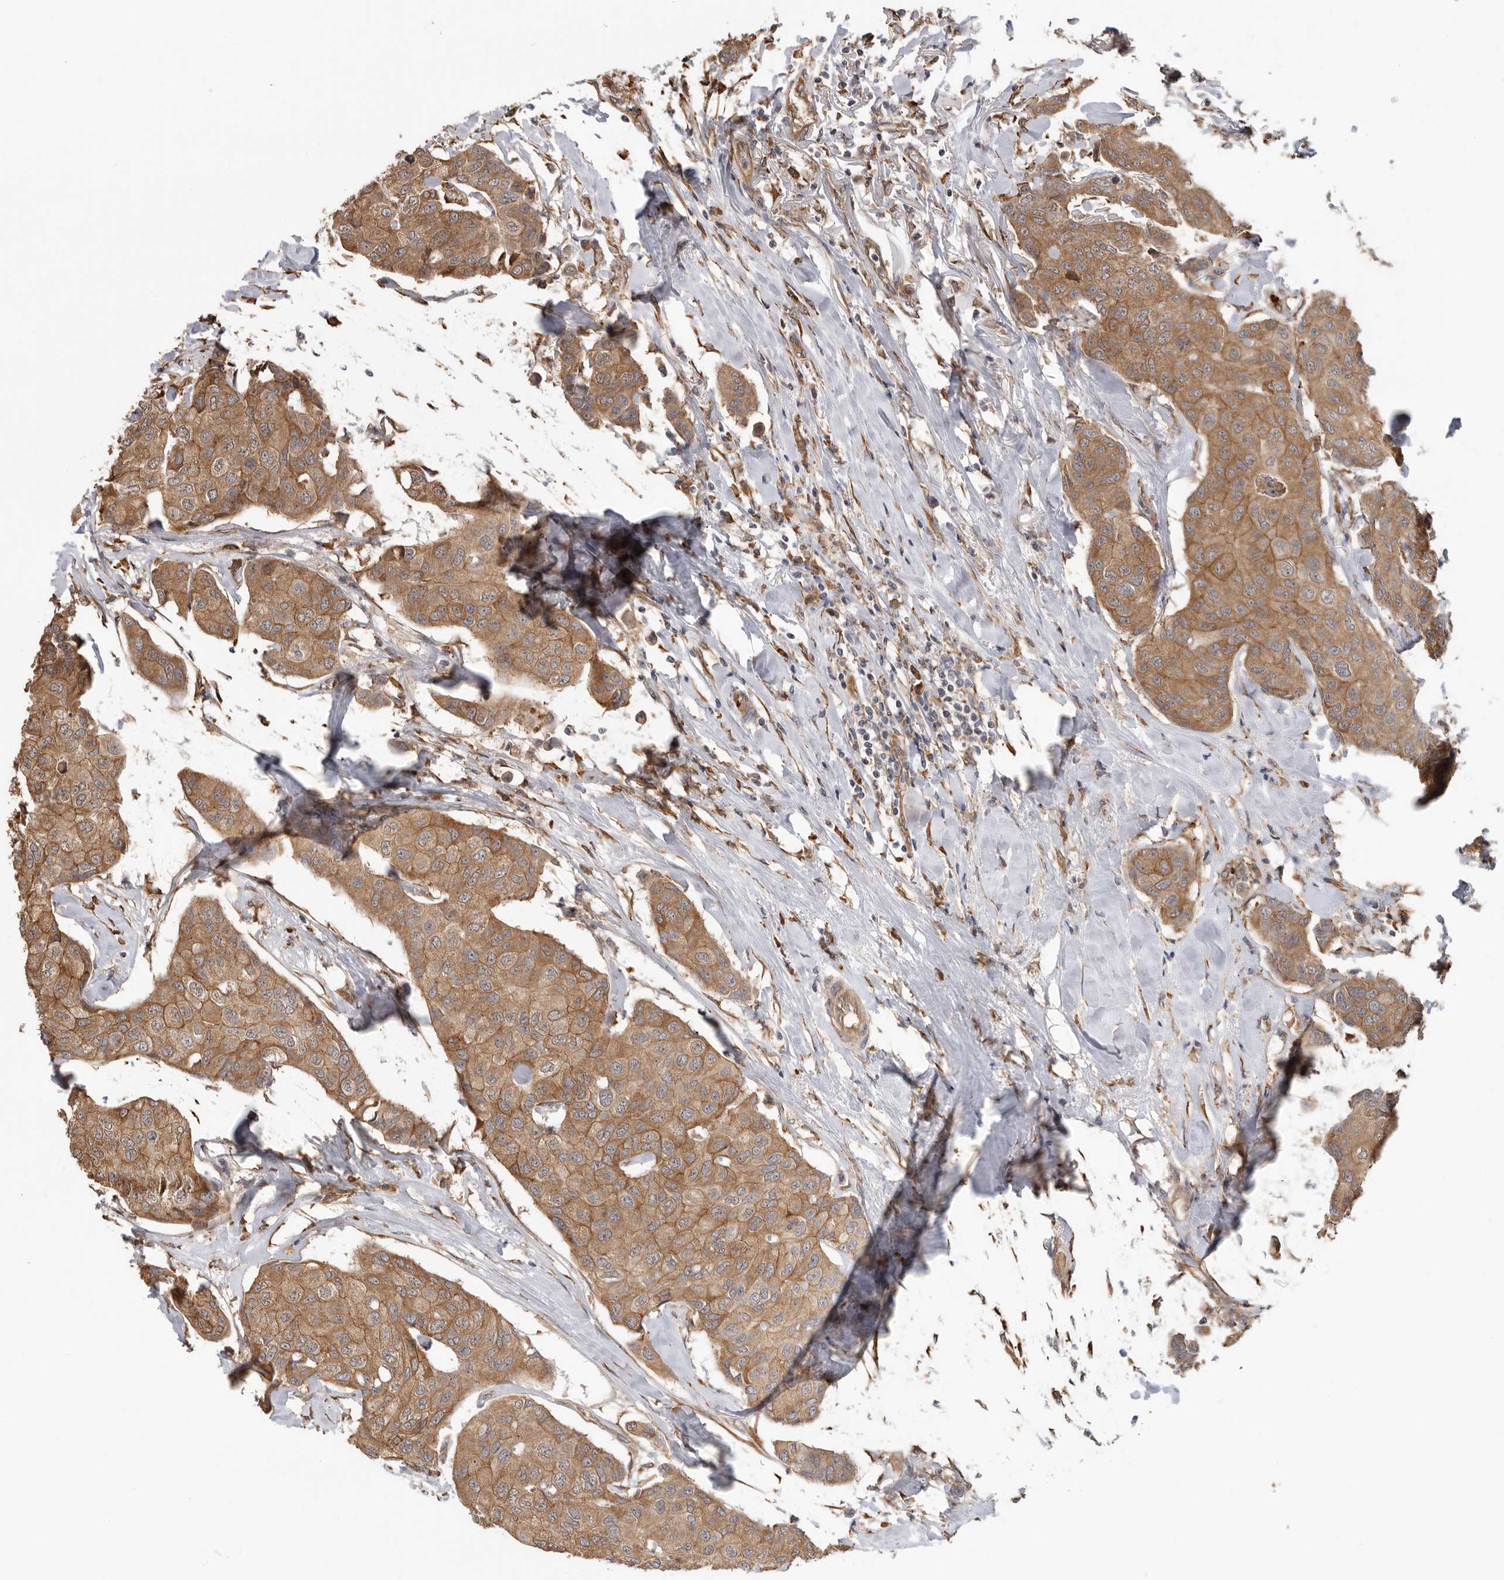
{"staining": {"intensity": "moderate", "quantity": ">75%", "location": "cytoplasmic/membranous"}, "tissue": "breast cancer", "cell_type": "Tumor cells", "image_type": "cancer", "snomed": [{"axis": "morphology", "description": "Duct carcinoma"}, {"axis": "topography", "description": "Breast"}], "caption": "Immunohistochemistry of infiltrating ductal carcinoma (breast) shows medium levels of moderate cytoplasmic/membranous positivity in approximately >75% of tumor cells.", "gene": "CDC42BPB", "patient": {"sex": "female", "age": 80}}